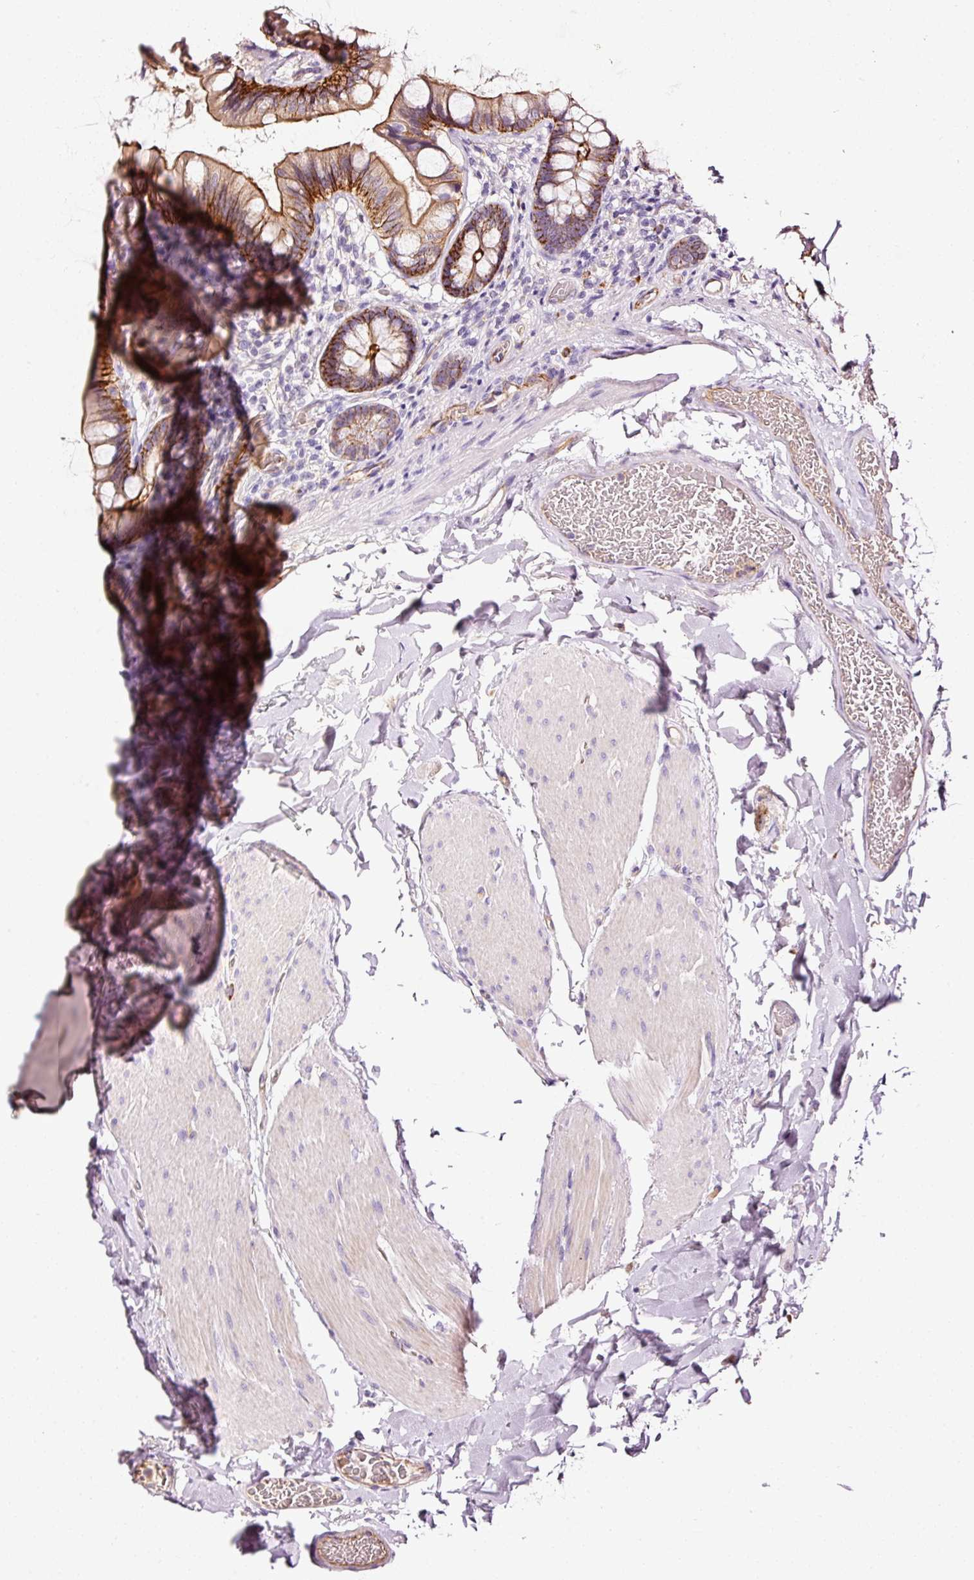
{"staining": {"intensity": "strong", "quantity": "25%-75%", "location": "cytoplasmic/membranous"}, "tissue": "small intestine", "cell_type": "Glandular cells", "image_type": "normal", "snomed": [{"axis": "morphology", "description": "Normal tissue, NOS"}, {"axis": "topography", "description": "Small intestine"}], "caption": "The photomicrograph displays a brown stain indicating the presence of a protein in the cytoplasmic/membranous of glandular cells in small intestine.", "gene": "ABCB4", "patient": {"sex": "male", "age": 70}}